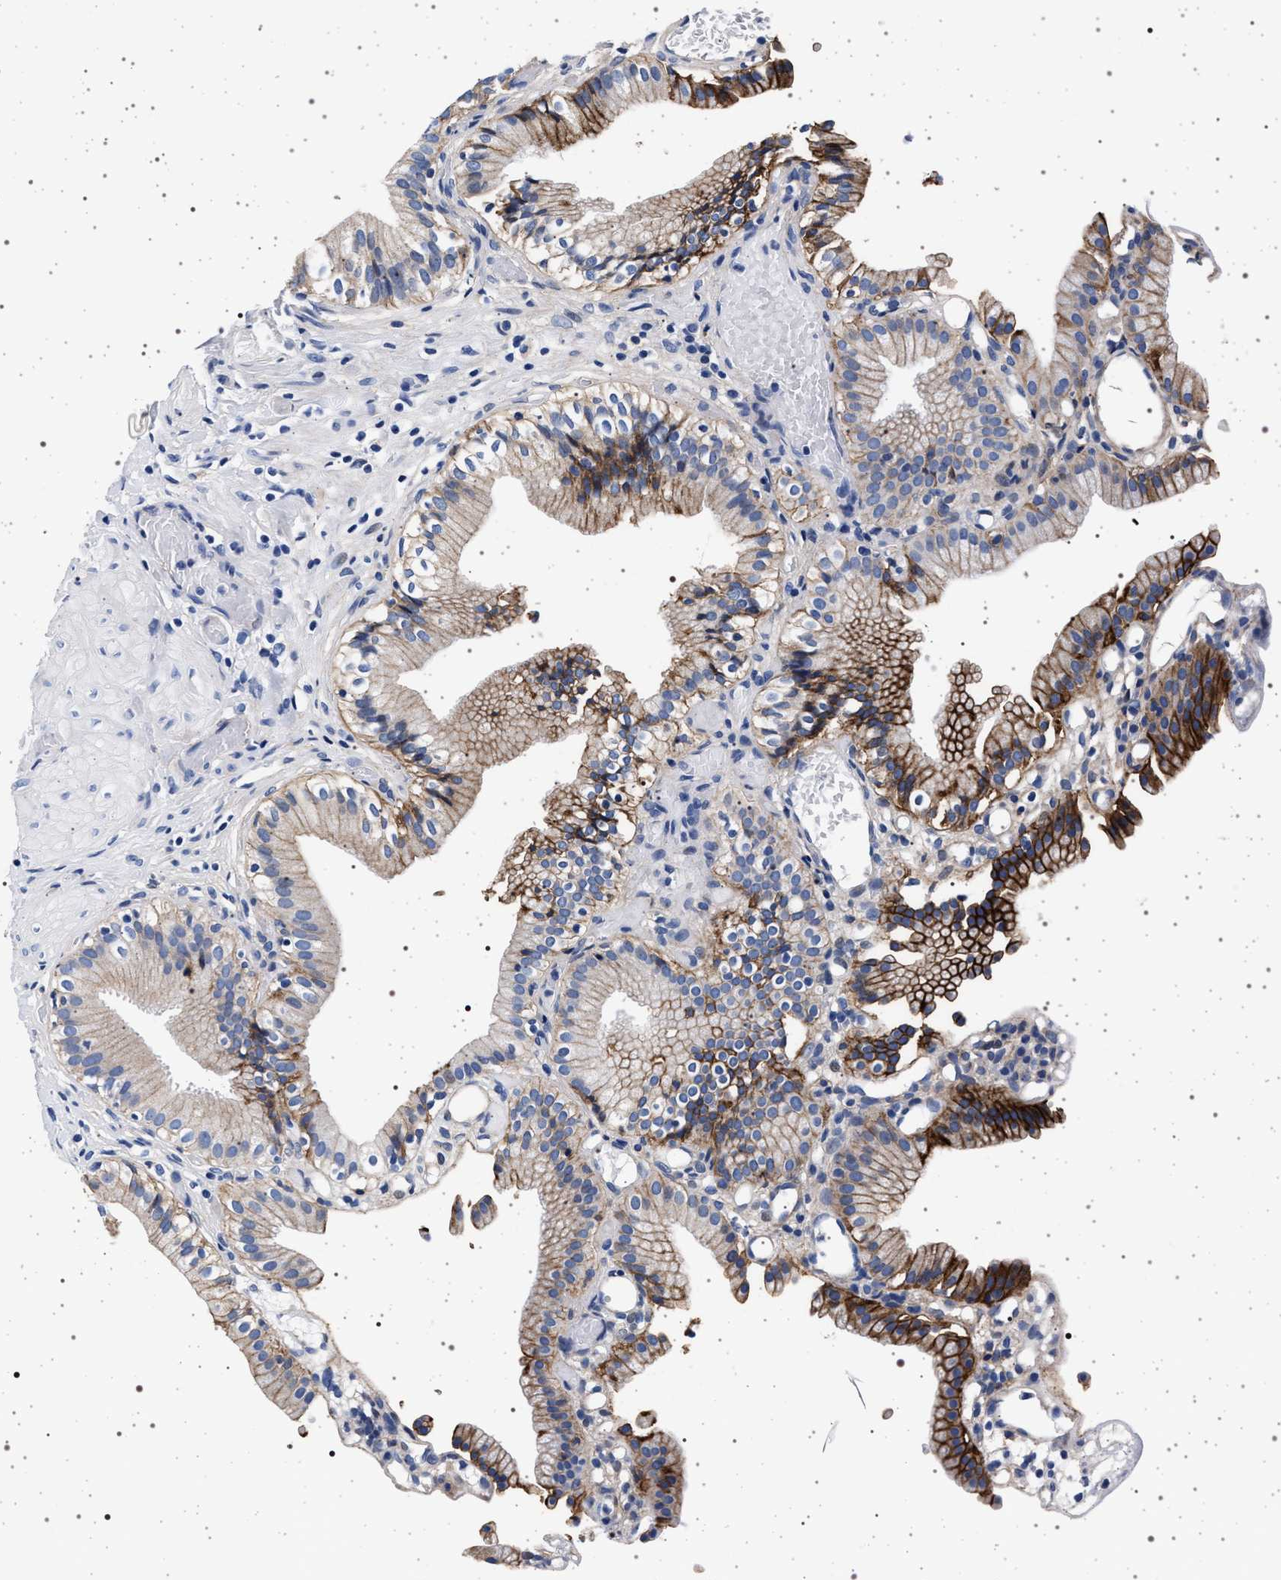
{"staining": {"intensity": "strong", "quantity": "25%-75%", "location": "cytoplasmic/membranous"}, "tissue": "gallbladder", "cell_type": "Glandular cells", "image_type": "normal", "snomed": [{"axis": "morphology", "description": "Normal tissue, NOS"}, {"axis": "topography", "description": "Gallbladder"}], "caption": "Immunohistochemical staining of normal human gallbladder shows high levels of strong cytoplasmic/membranous staining in about 25%-75% of glandular cells. The protein of interest is stained brown, and the nuclei are stained in blue (DAB IHC with brightfield microscopy, high magnification).", "gene": "SLC9A1", "patient": {"sex": "male", "age": 65}}